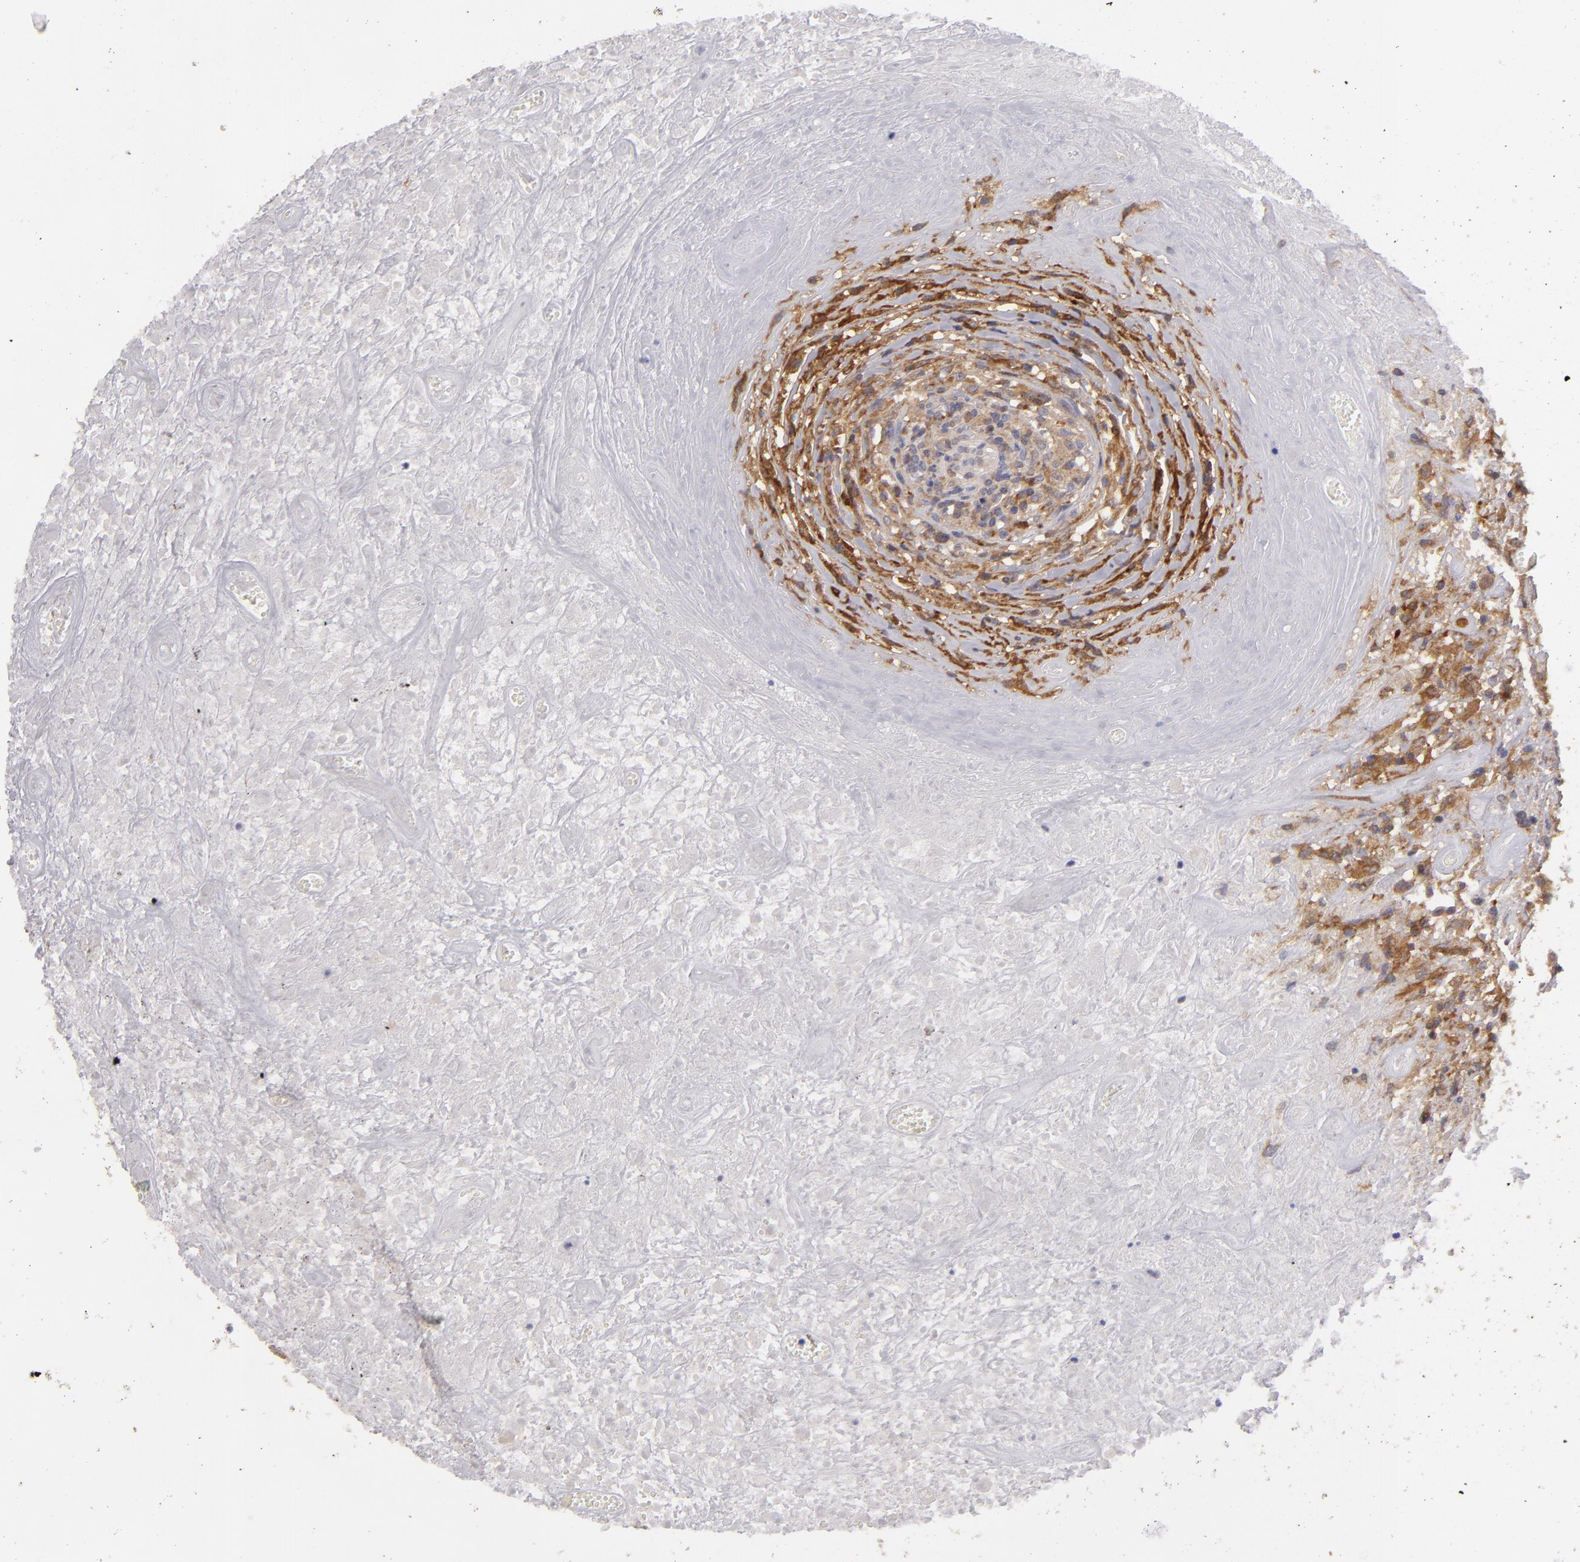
{"staining": {"intensity": "strong", "quantity": ">75%", "location": "cytoplasmic/membranous"}, "tissue": "lymphoma", "cell_type": "Tumor cells", "image_type": "cancer", "snomed": [{"axis": "morphology", "description": "Hodgkin's disease, NOS"}, {"axis": "topography", "description": "Lymph node"}], "caption": "Approximately >75% of tumor cells in Hodgkin's disease exhibit strong cytoplasmic/membranous protein staining as visualized by brown immunohistochemical staining.", "gene": "MMP10", "patient": {"sex": "male", "age": 46}}